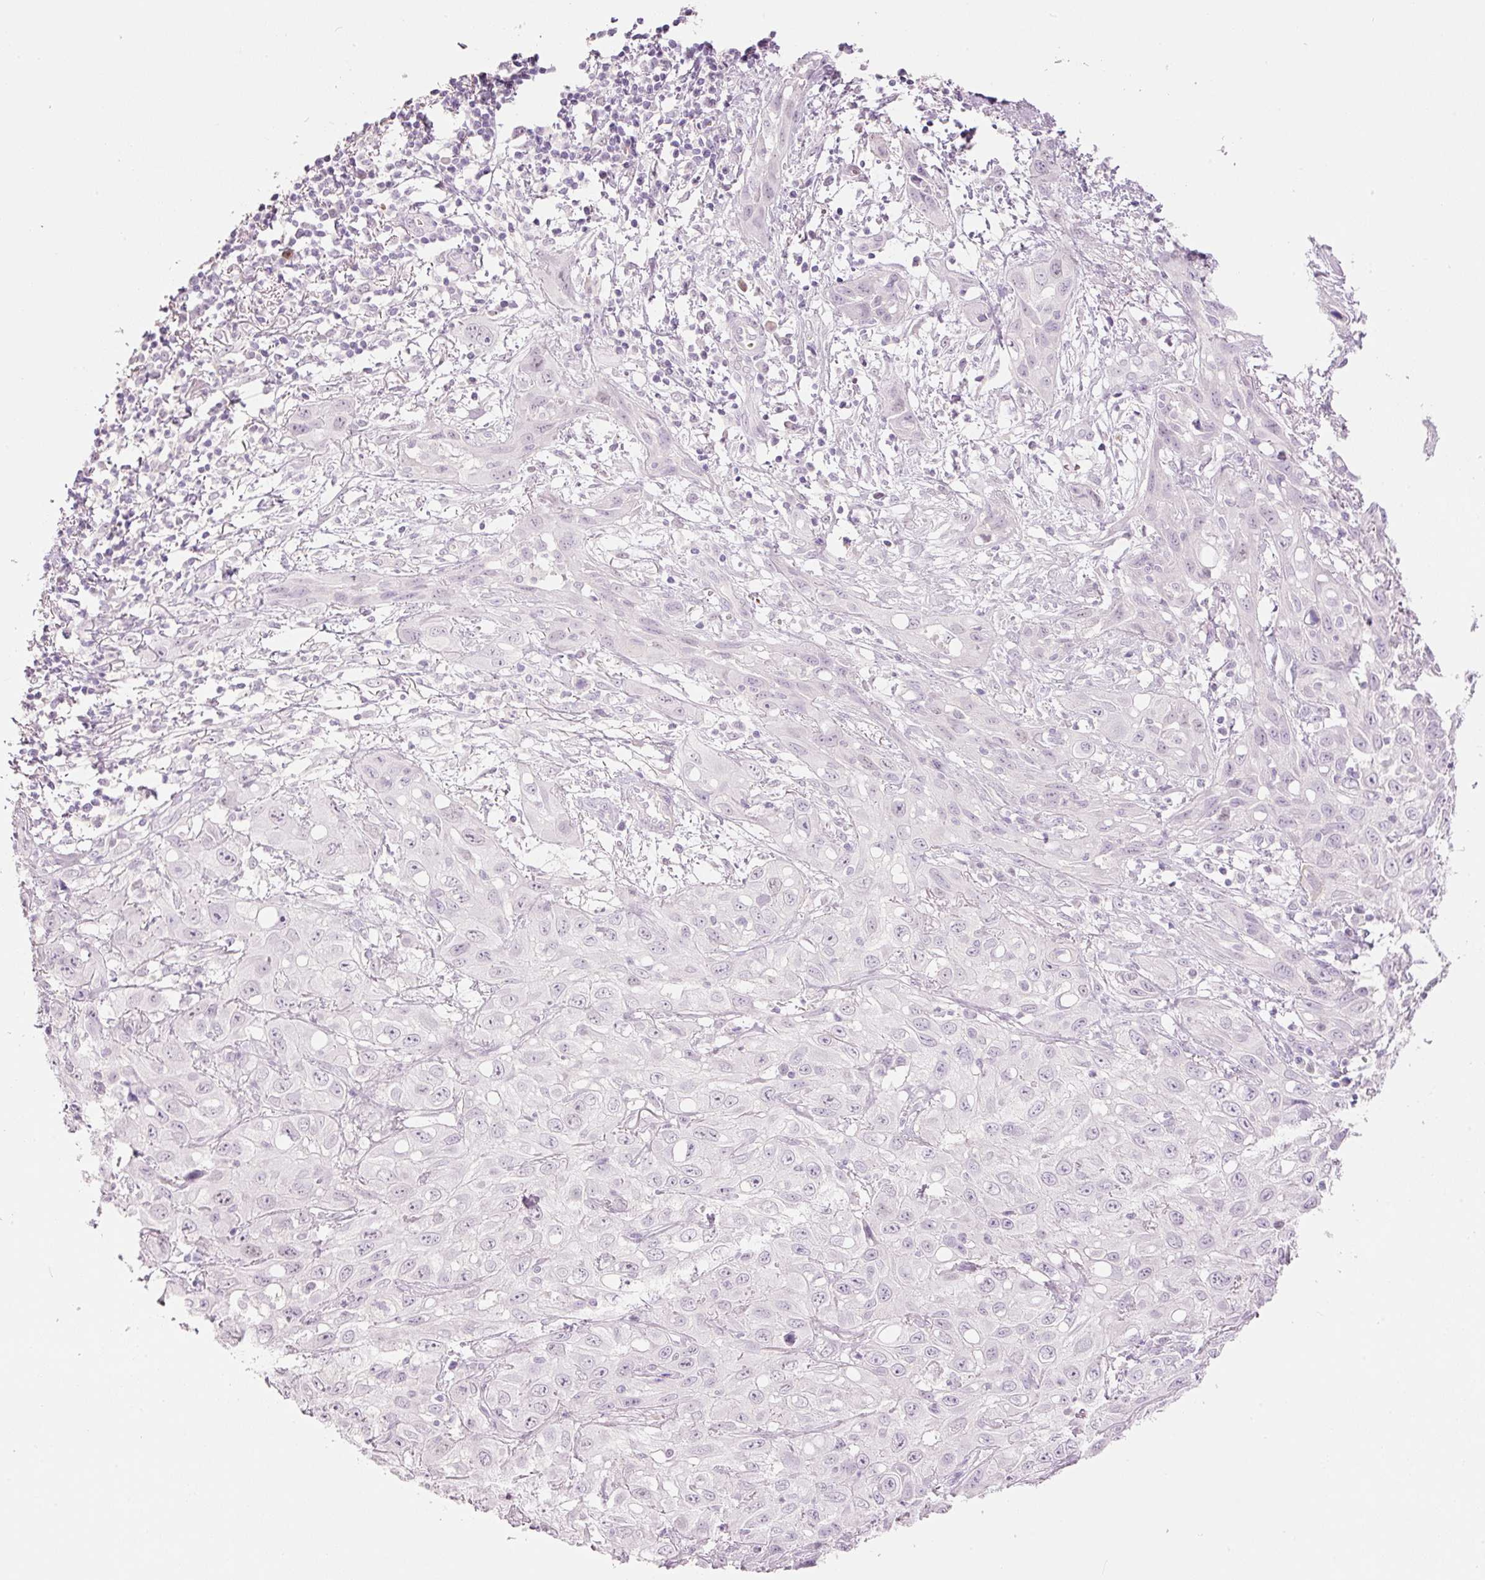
{"staining": {"intensity": "negative", "quantity": "none", "location": "none"}, "tissue": "skin cancer", "cell_type": "Tumor cells", "image_type": "cancer", "snomed": [{"axis": "morphology", "description": "Squamous cell carcinoma, NOS"}, {"axis": "topography", "description": "Skin"}, {"axis": "topography", "description": "Vulva"}], "caption": "Skin cancer (squamous cell carcinoma) stained for a protein using IHC shows no positivity tumor cells.", "gene": "LY6G6D", "patient": {"sex": "female", "age": 71}}